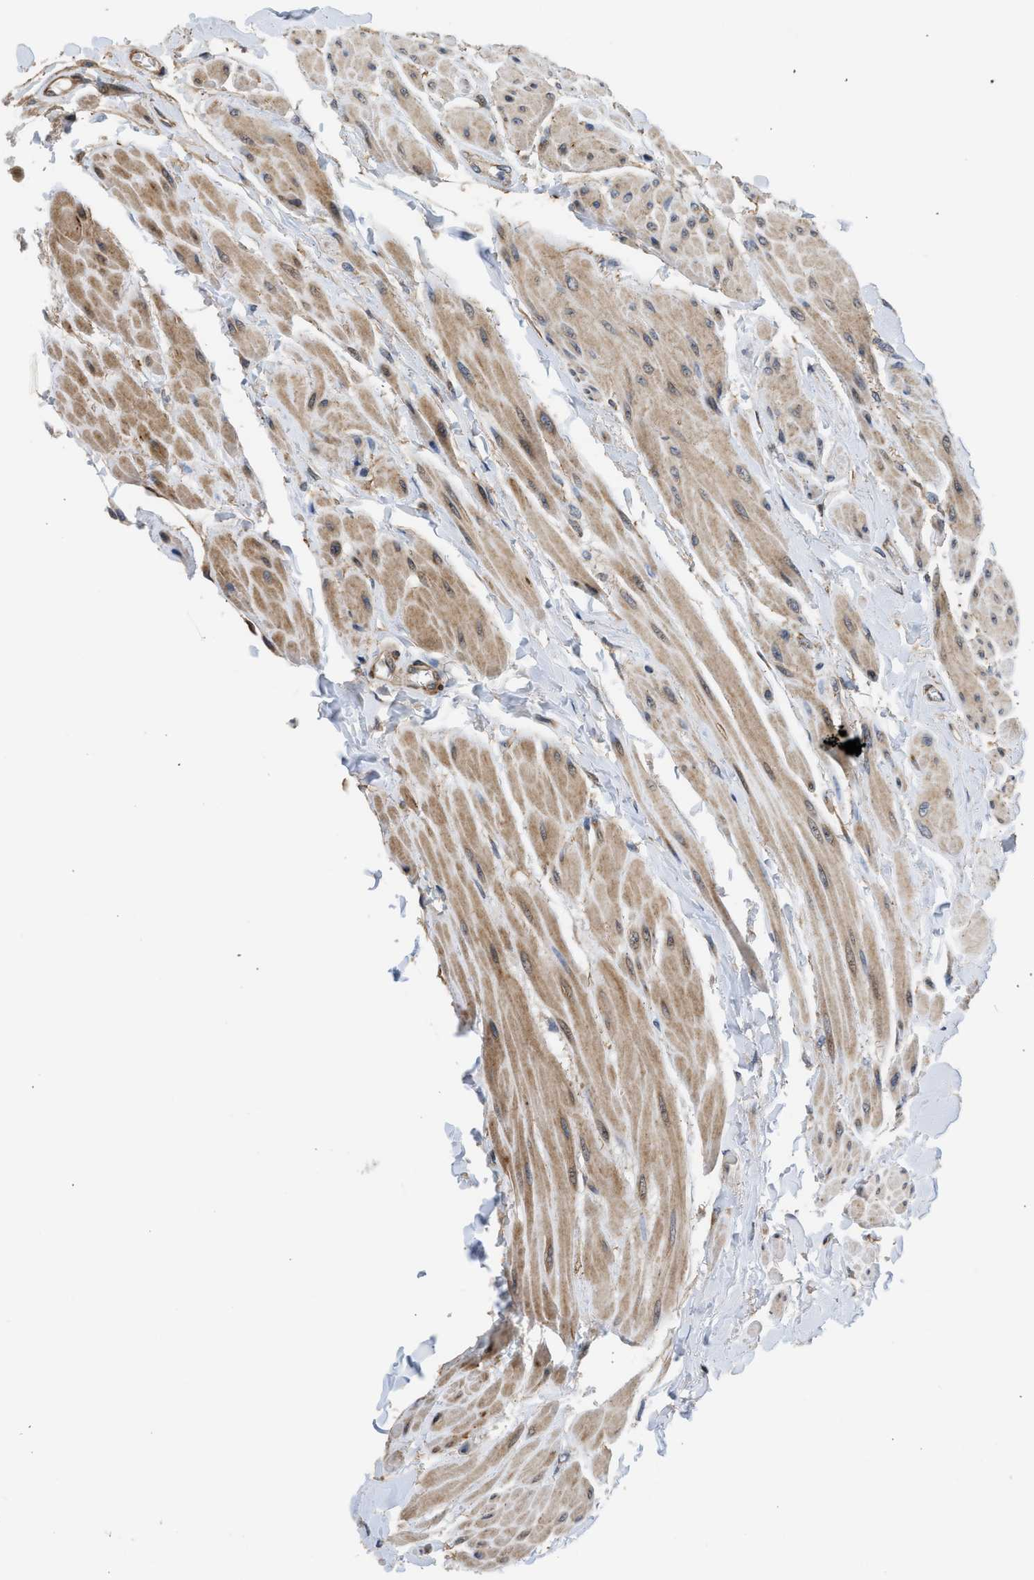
{"staining": {"intensity": "moderate", "quantity": ">75%", "location": "cytoplasmic/membranous"}, "tissue": "urinary bladder", "cell_type": "Urothelial cells", "image_type": "normal", "snomed": [{"axis": "morphology", "description": "Normal tissue, NOS"}, {"axis": "topography", "description": "Urinary bladder"}], "caption": "Immunohistochemical staining of benign urinary bladder exhibits moderate cytoplasmic/membranous protein positivity in approximately >75% of urothelial cells. (DAB IHC with brightfield microscopy, high magnification).", "gene": "POLG2", "patient": {"sex": "female", "age": 79}}